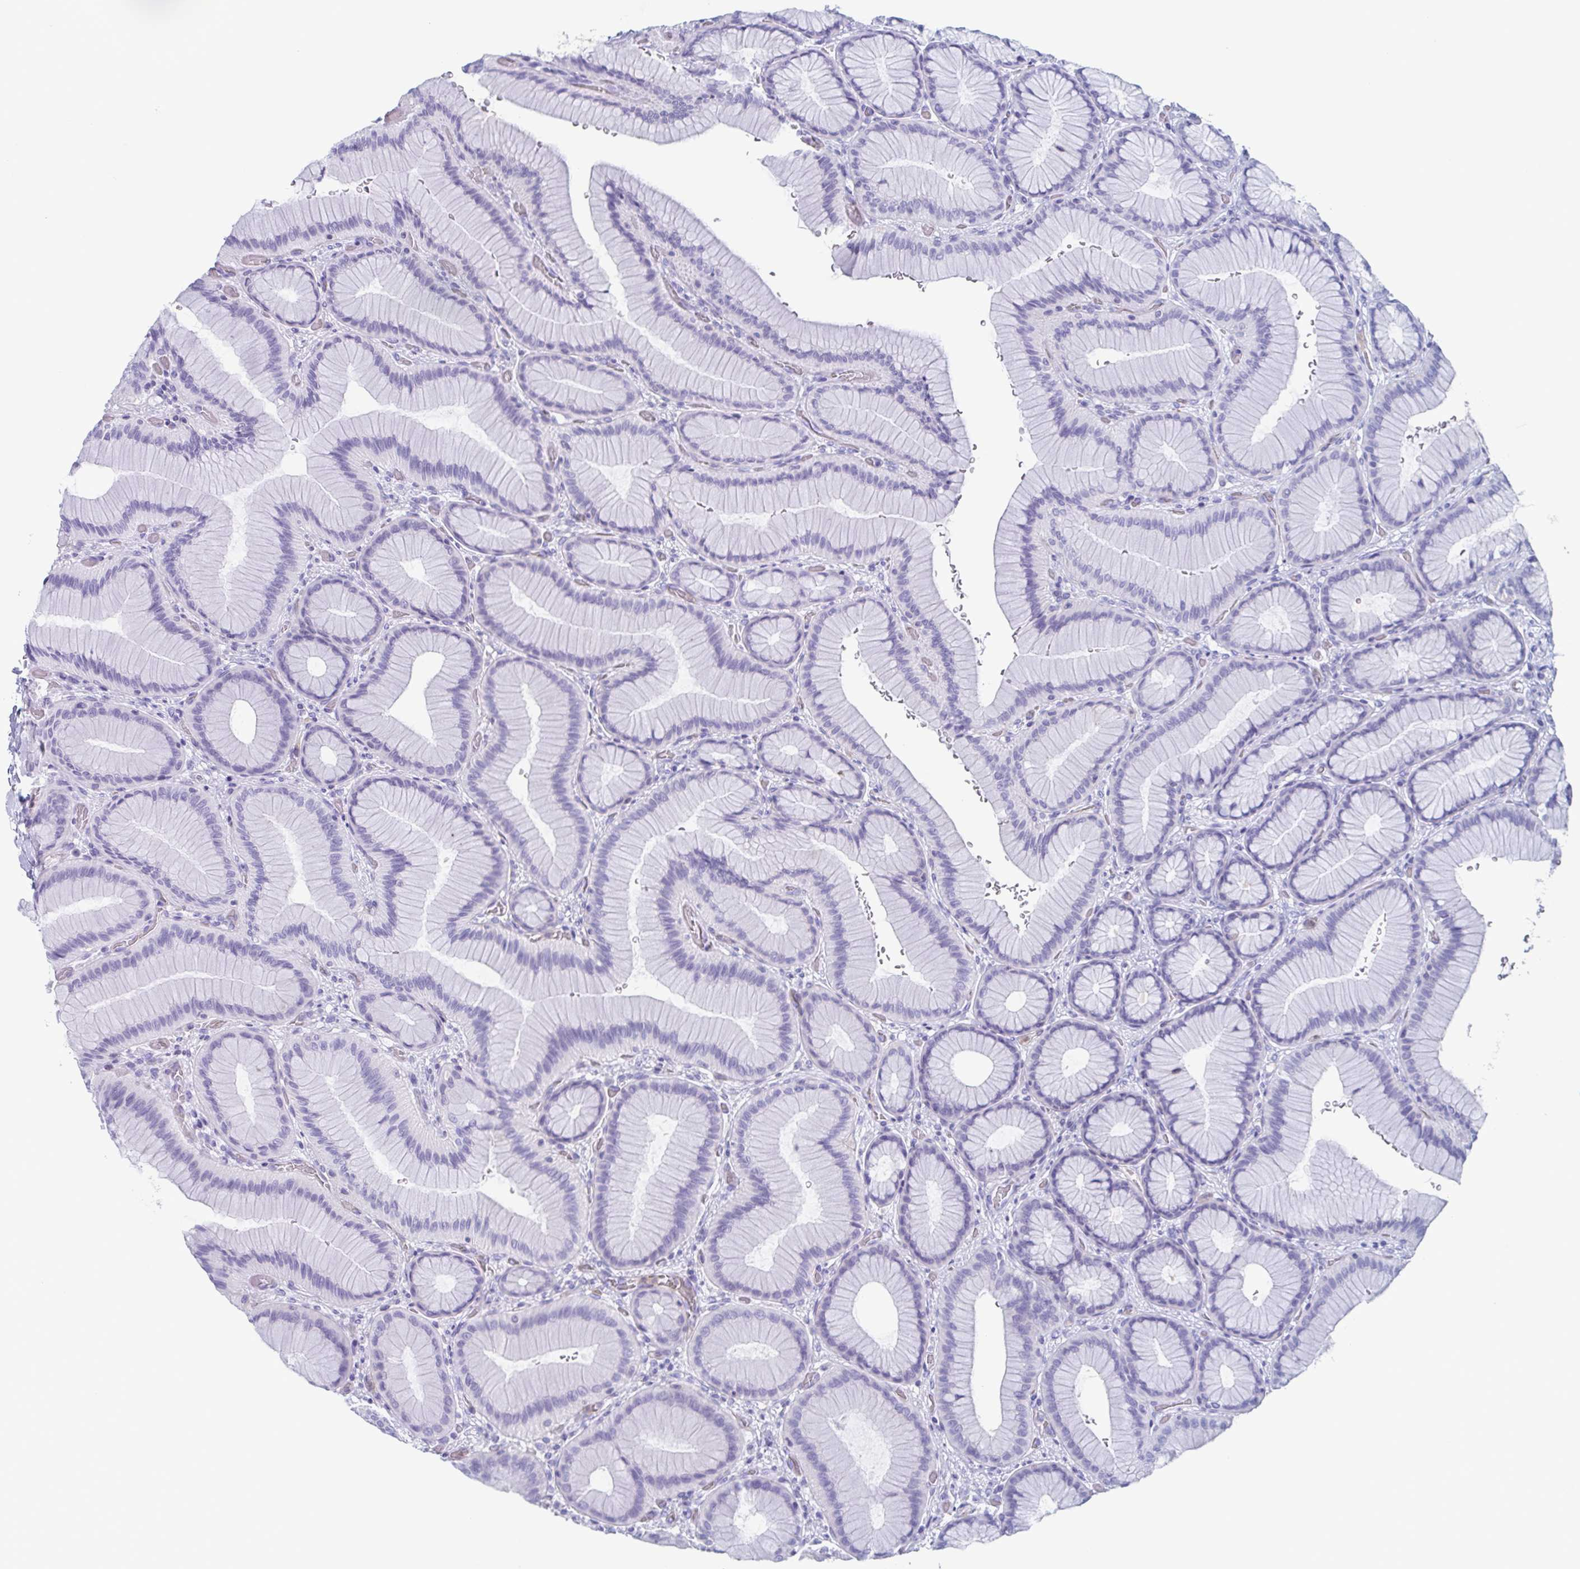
{"staining": {"intensity": "negative", "quantity": "none", "location": "none"}, "tissue": "stomach", "cell_type": "Glandular cells", "image_type": "normal", "snomed": [{"axis": "morphology", "description": "Normal tissue, NOS"}, {"axis": "morphology", "description": "Adenocarcinoma, NOS"}, {"axis": "morphology", "description": "Adenocarcinoma, High grade"}, {"axis": "topography", "description": "Stomach, upper"}, {"axis": "topography", "description": "Stomach"}], "caption": "Immunohistochemical staining of benign human stomach reveals no significant staining in glandular cells.", "gene": "BPI", "patient": {"sex": "female", "age": 65}}